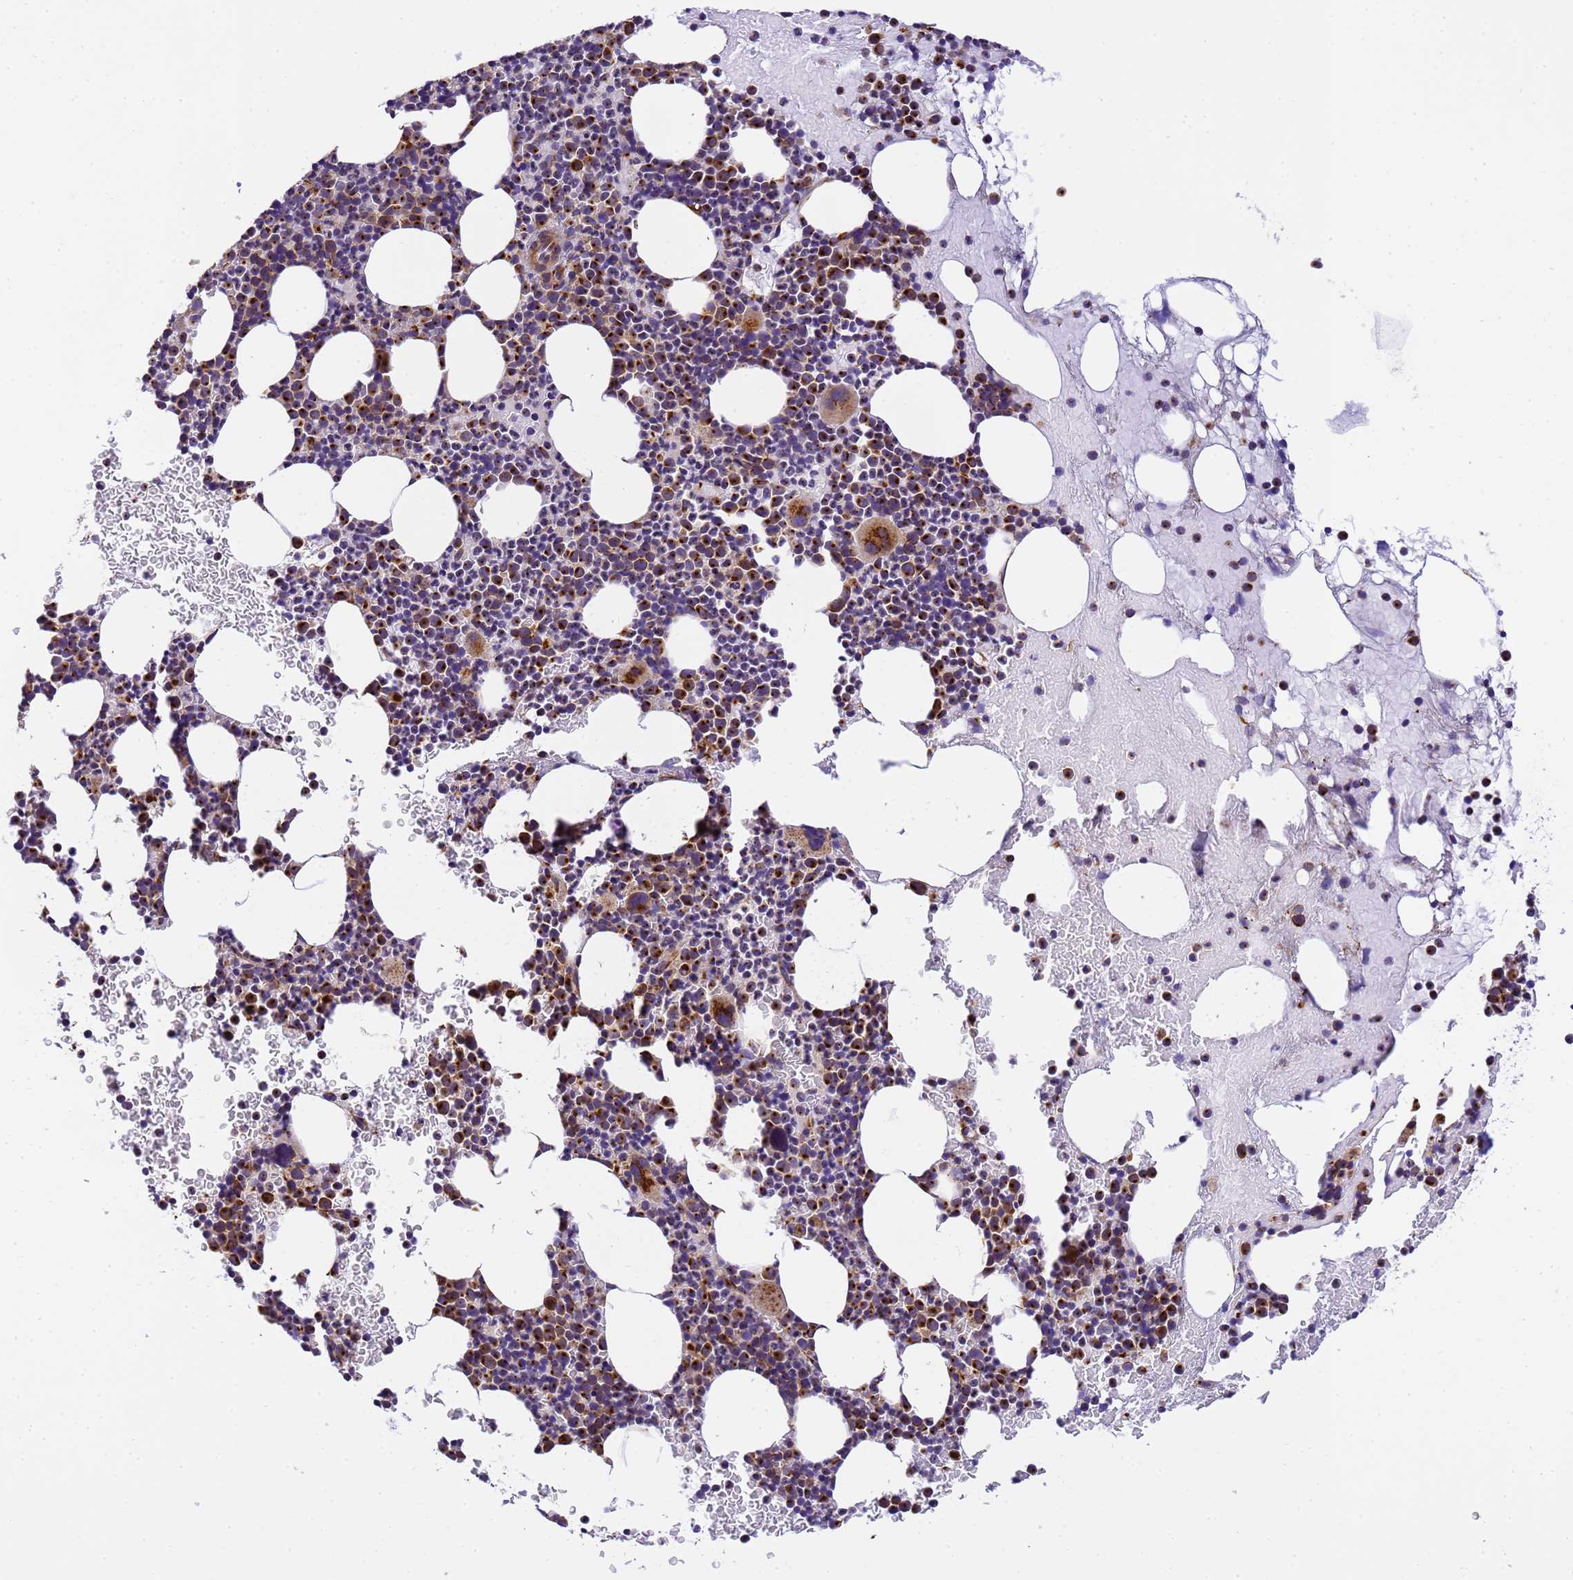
{"staining": {"intensity": "strong", "quantity": "25%-75%", "location": "cytoplasmic/membranous"}, "tissue": "bone marrow", "cell_type": "Hematopoietic cells", "image_type": "normal", "snomed": [{"axis": "morphology", "description": "Normal tissue, NOS"}, {"axis": "topography", "description": "Bone marrow"}], "caption": "Protein expression analysis of normal bone marrow exhibits strong cytoplasmic/membranous expression in approximately 25%-75% of hematopoietic cells.", "gene": "RHBDD3", "patient": {"sex": "female", "age": 83}}